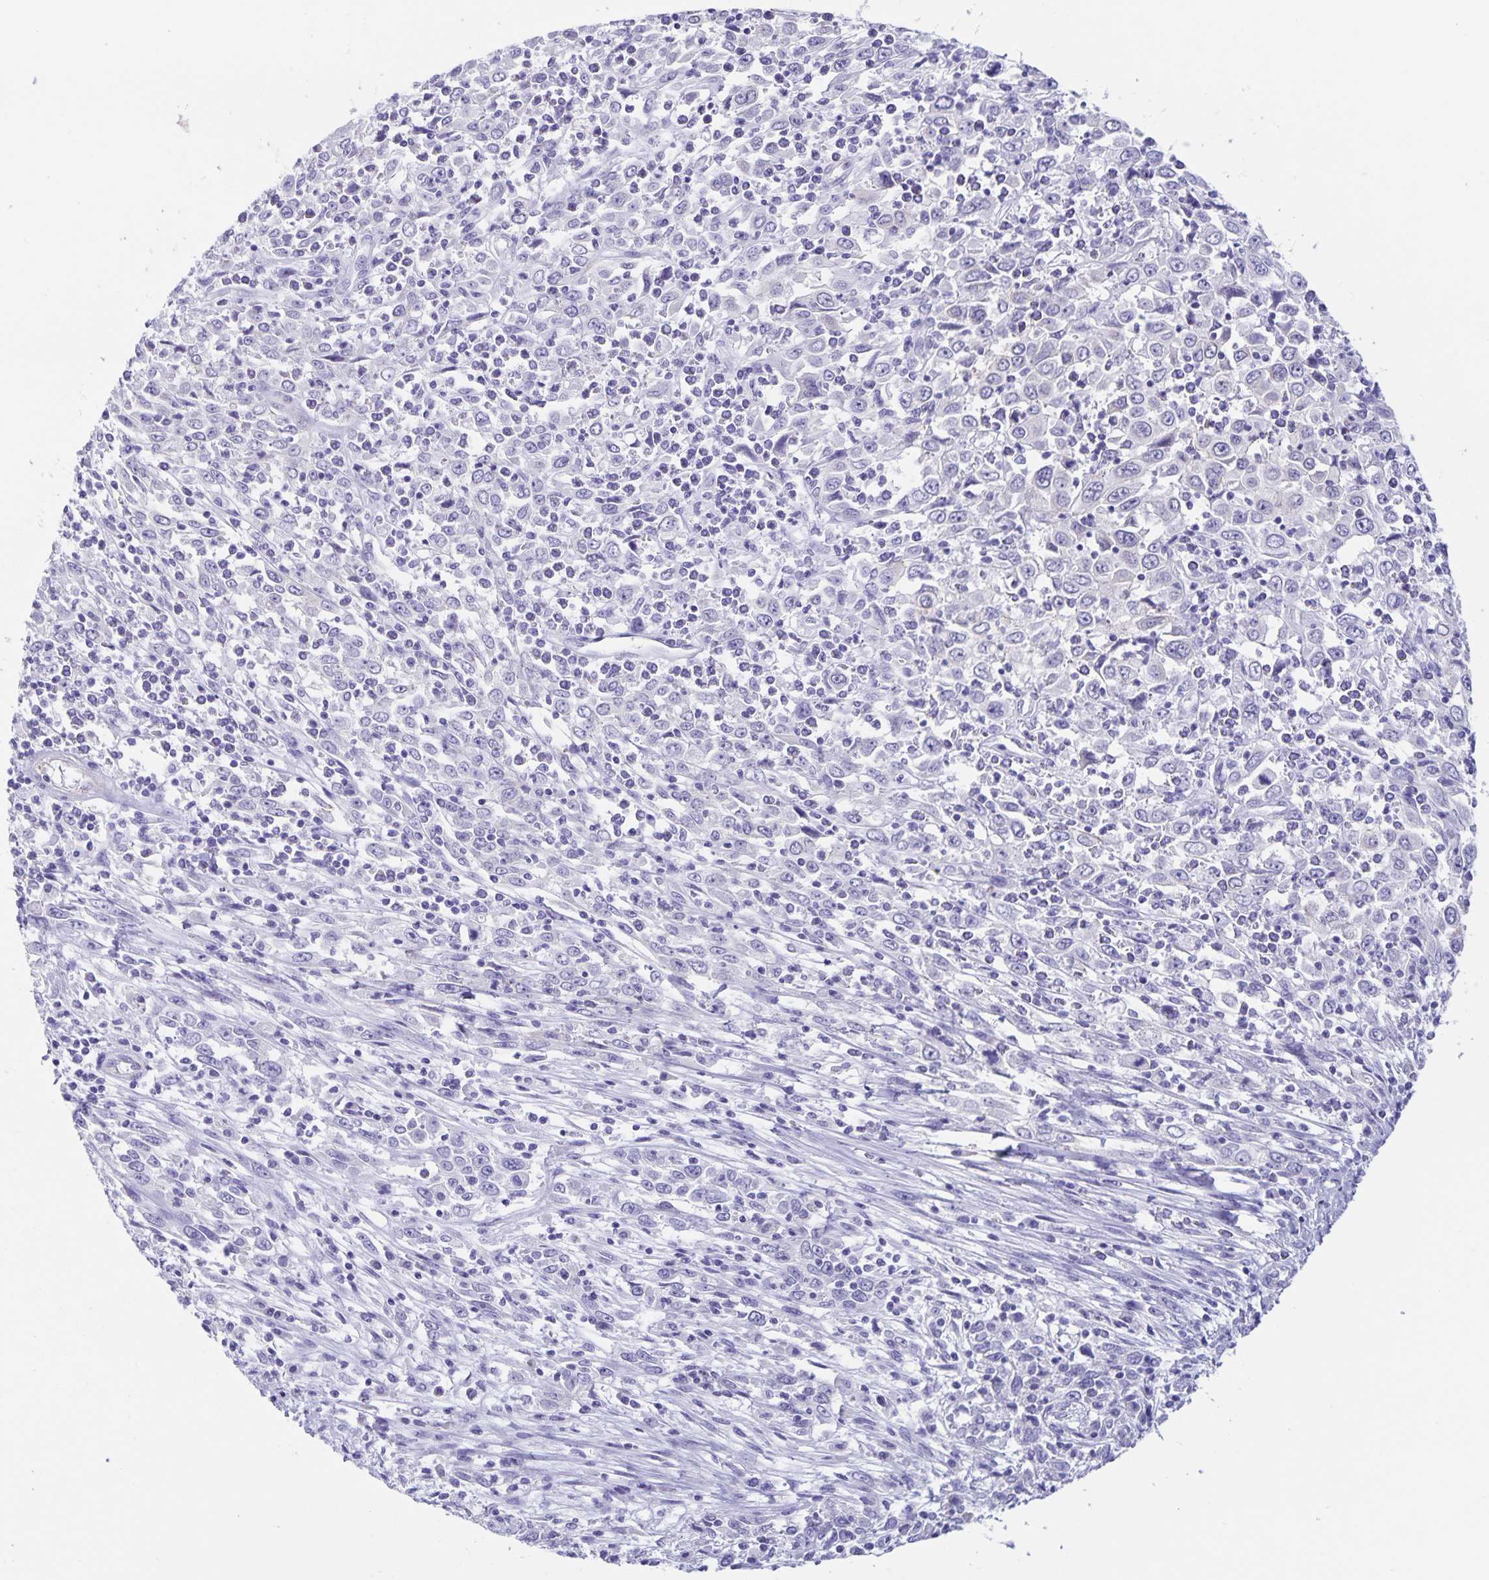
{"staining": {"intensity": "negative", "quantity": "none", "location": "none"}, "tissue": "cervical cancer", "cell_type": "Tumor cells", "image_type": "cancer", "snomed": [{"axis": "morphology", "description": "Adenocarcinoma, NOS"}, {"axis": "topography", "description": "Cervix"}], "caption": "IHC of human cervical cancer (adenocarcinoma) reveals no positivity in tumor cells. The staining was performed using DAB to visualize the protein expression in brown, while the nuclei were stained in blue with hematoxylin (Magnification: 20x).", "gene": "AQP4", "patient": {"sex": "female", "age": 40}}